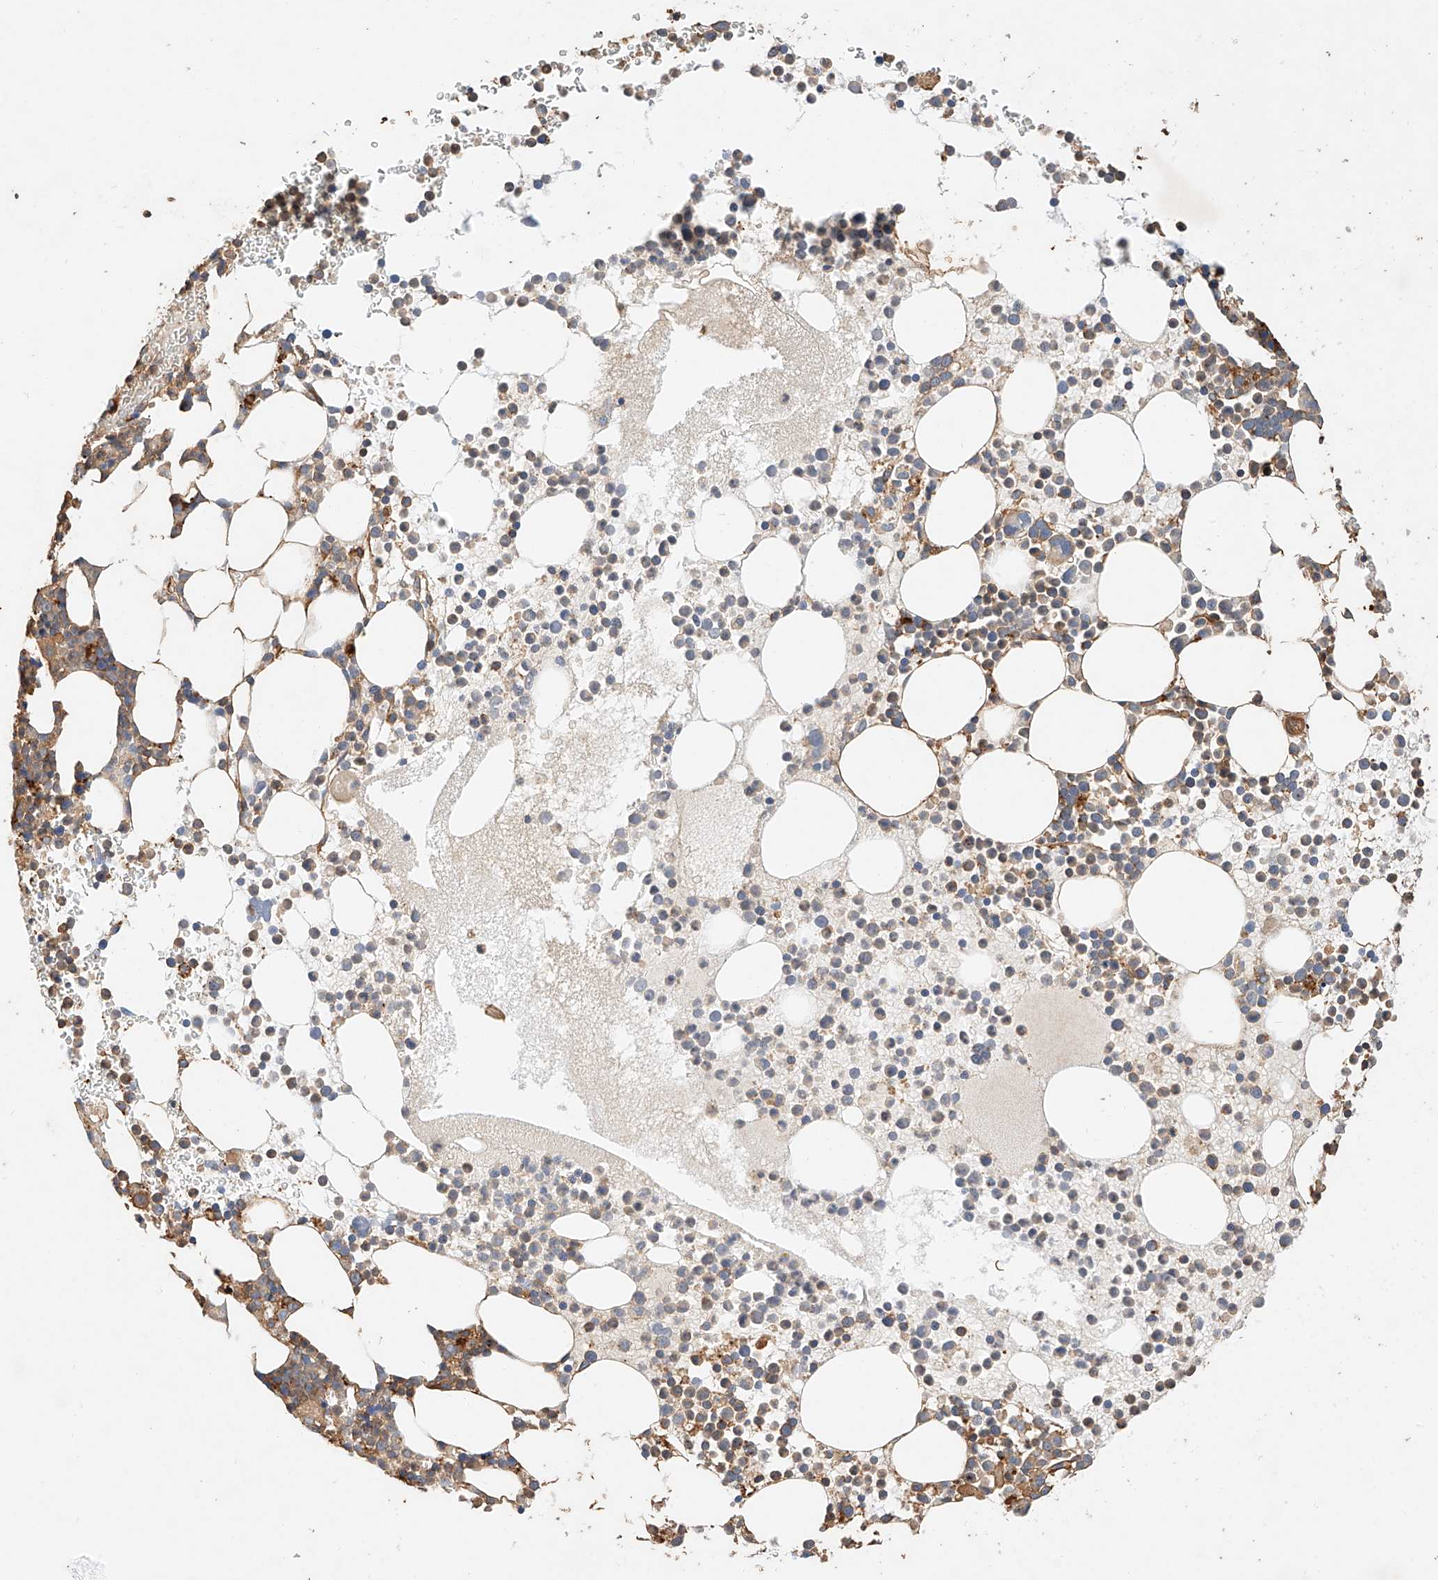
{"staining": {"intensity": "moderate", "quantity": "25%-75%", "location": "cytoplasmic/membranous"}, "tissue": "bone marrow", "cell_type": "Hematopoietic cells", "image_type": "normal", "snomed": [{"axis": "morphology", "description": "Normal tissue, NOS"}, {"axis": "topography", "description": "Bone marrow"}], "caption": "Protein analysis of benign bone marrow displays moderate cytoplasmic/membranous positivity in approximately 25%-75% of hematopoietic cells.", "gene": "GHDC", "patient": {"sex": "female", "age": 78}}